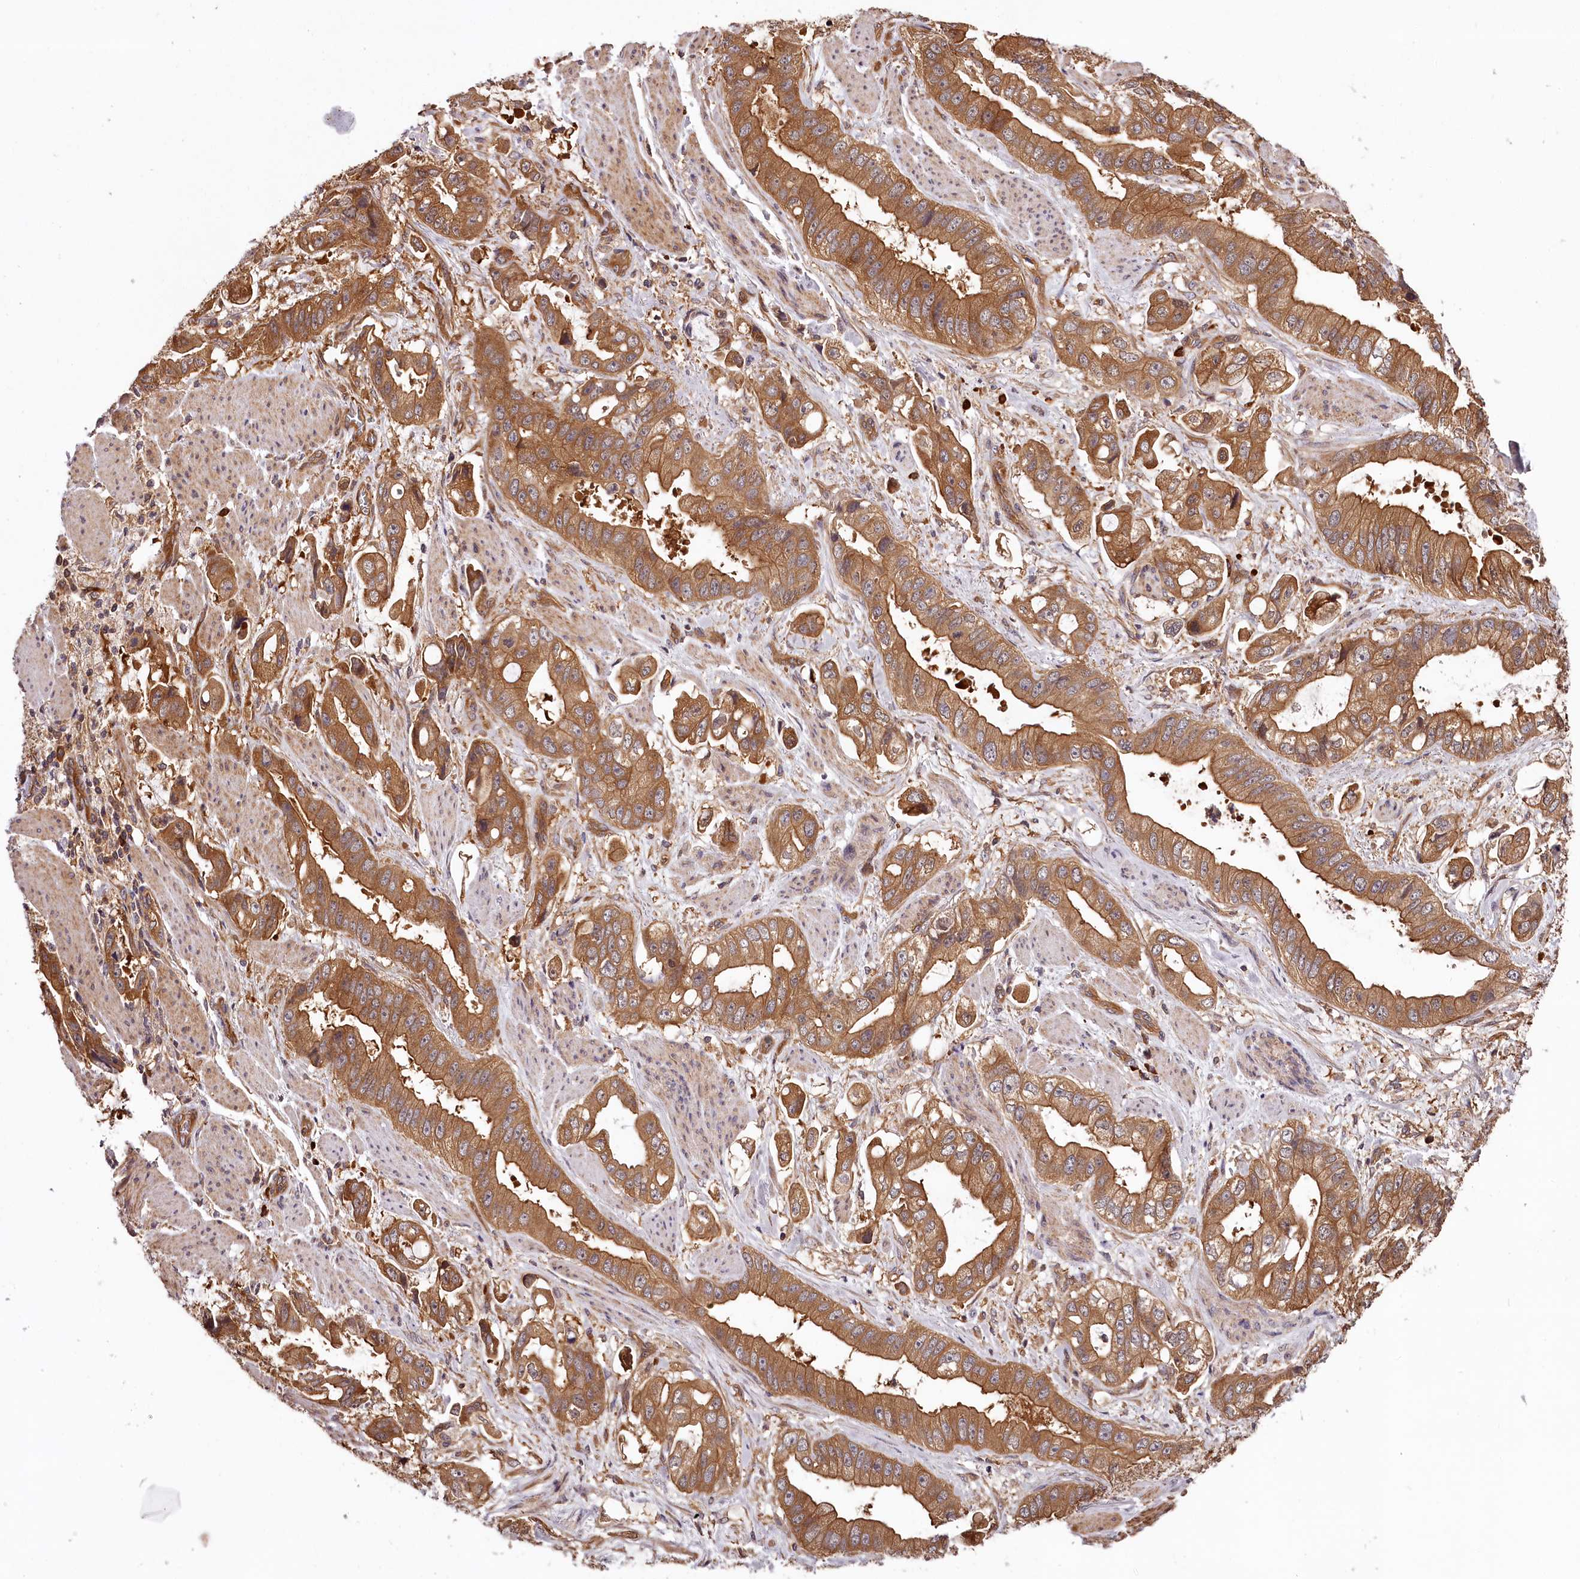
{"staining": {"intensity": "moderate", "quantity": ">75%", "location": "cytoplasmic/membranous"}, "tissue": "stomach cancer", "cell_type": "Tumor cells", "image_type": "cancer", "snomed": [{"axis": "morphology", "description": "Adenocarcinoma, NOS"}, {"axis": "topography", "description": "Stomach"}], "caption": "There is medium levels of moderate cytoplasmic/membranous positivity in tumor cells of stomach adenocarcinoma, as demonstrated by immunohistochemical staining (brown color).", "gene": "TARS1", "patient": {"sex": "male", "age": 62}}